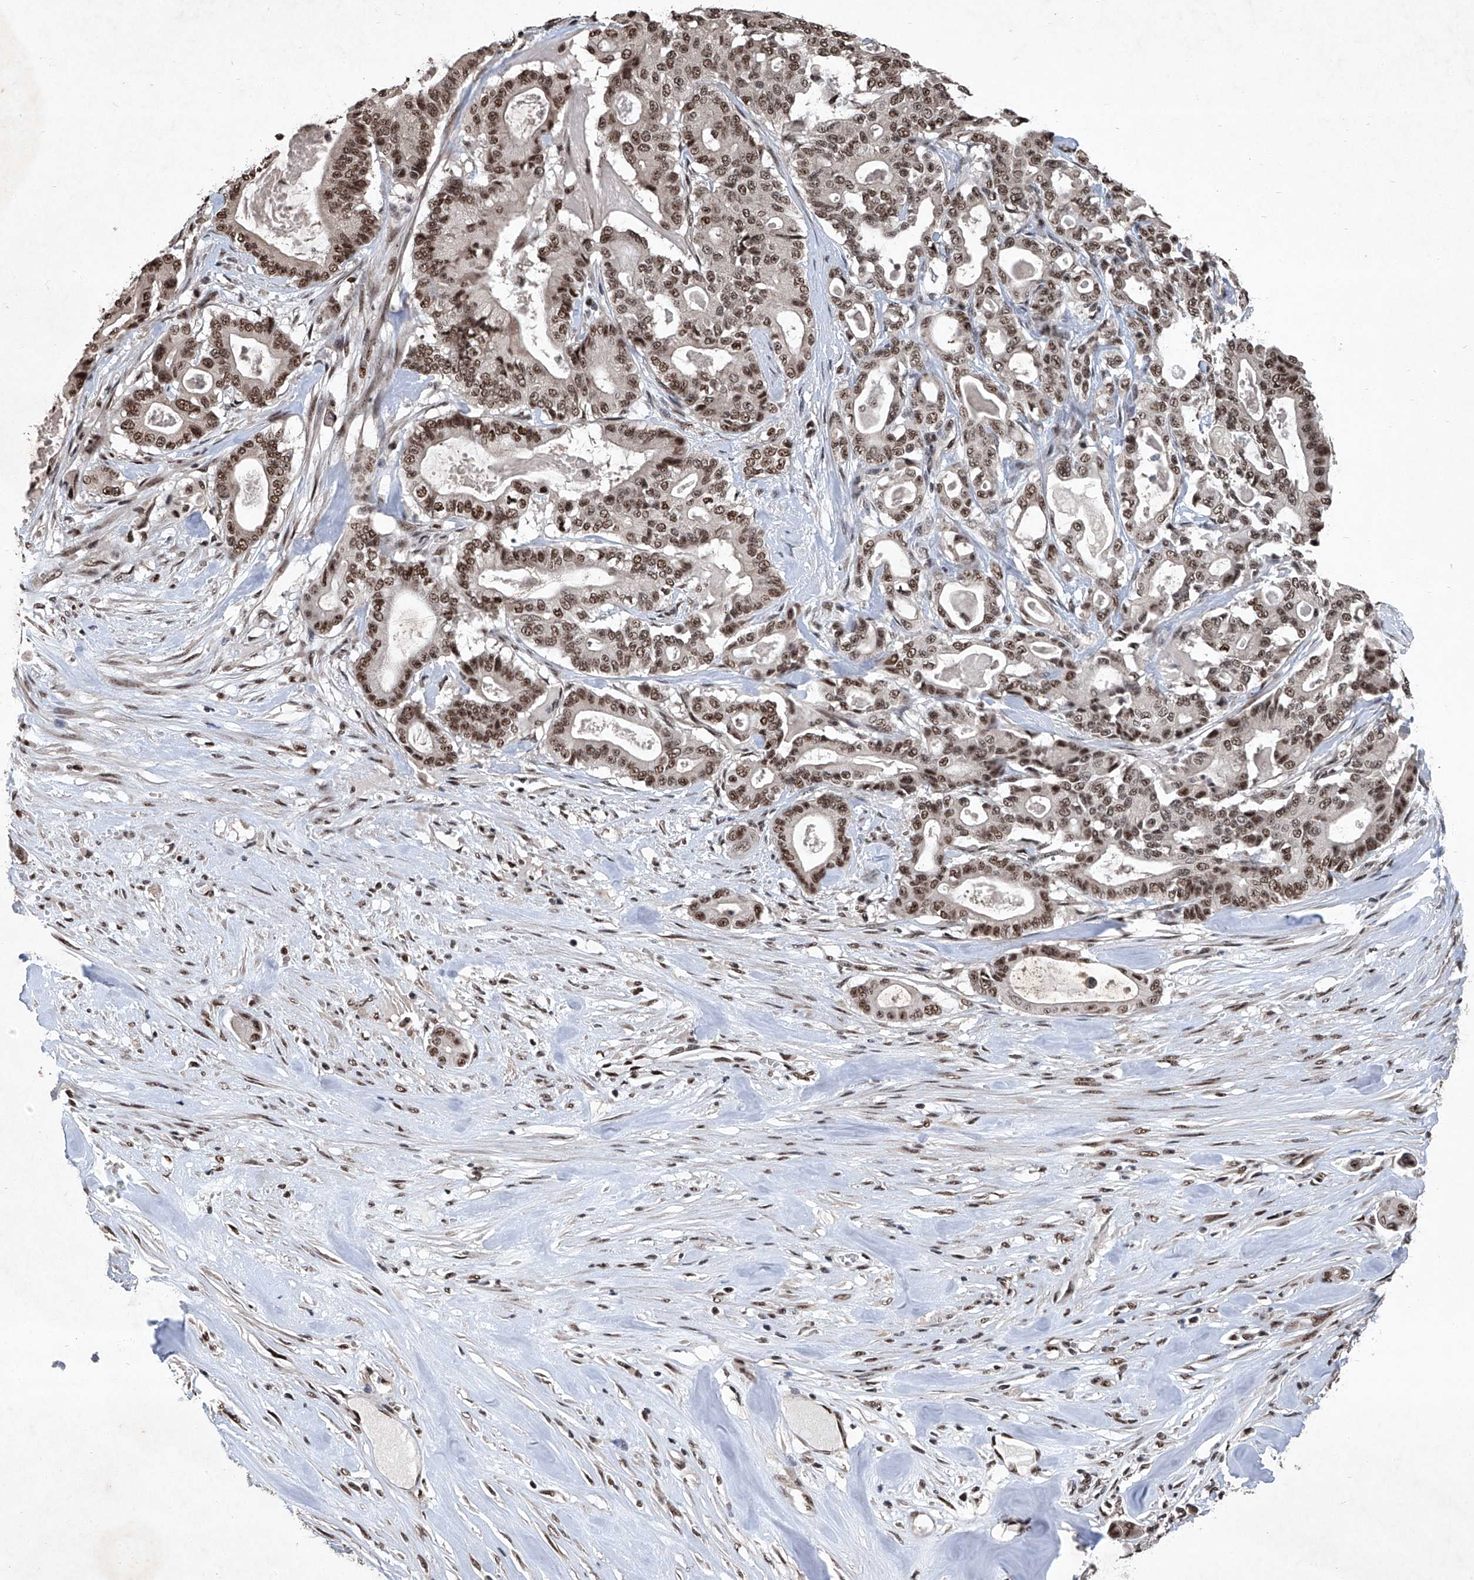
{"staining": {"intensity": "moderate", "quantity": ">75%", "location": "nuclear"}, "tissue": "pancreatic cancer", "cell_type": "Tumor cells", "image_type": "cancer", "snomed": [{"axis": "morphology", "description": "Adenocarcinoma, NOS"}, {"axis": "topography", "description": "Pancreas"}], "caption": "Pancreatic cancer stained with IHC demonstrates moderate nuclear positivity in approximately >75% of tumor cells.", "gene": "DDX39B", "patient": {"sex": "male", "age": 63}}